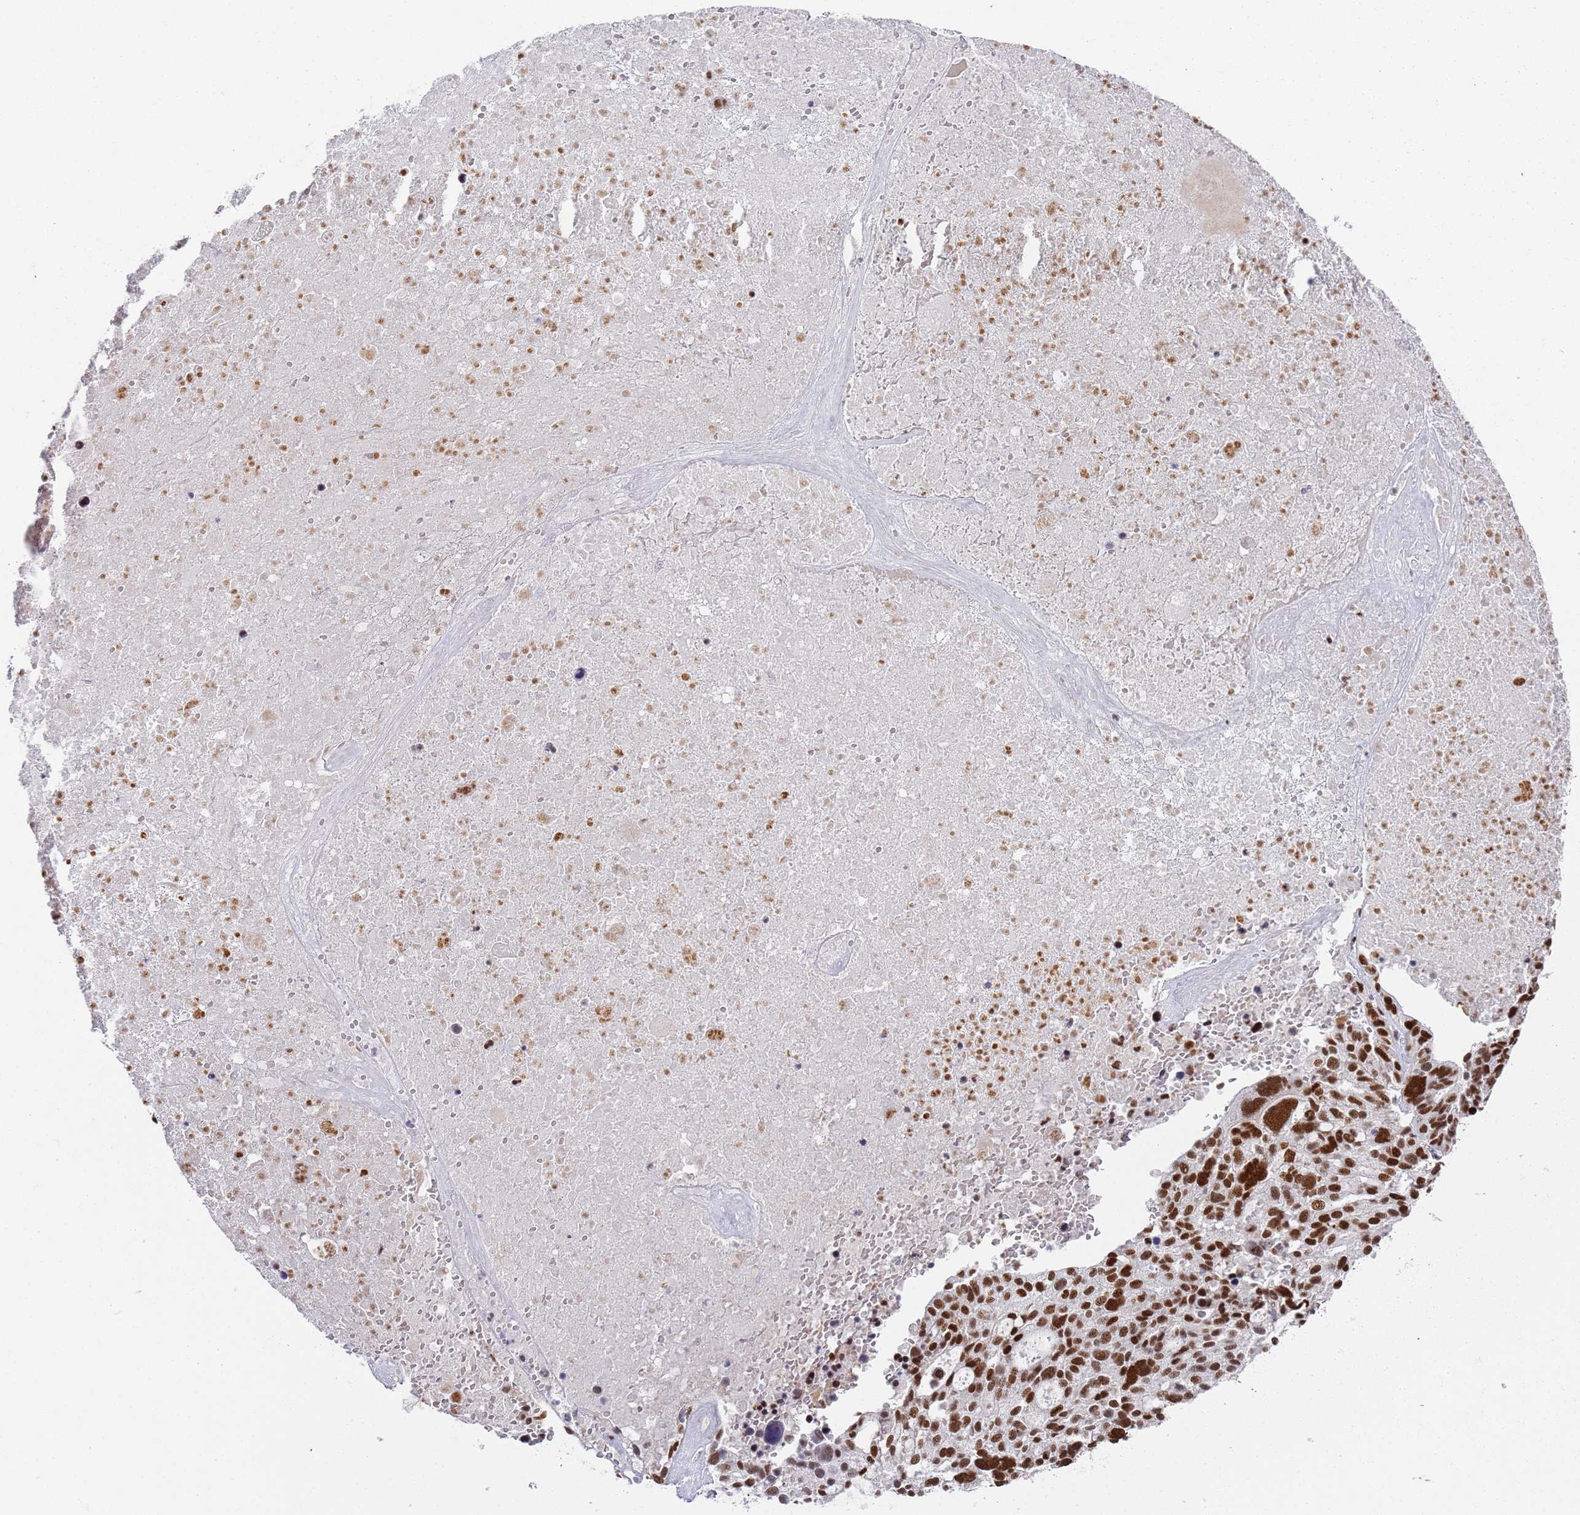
{"staining": {"intensity": "strong", "quantity": ">75%", "location": "nuclear"}, "tissue": "ovarian cancer", "cell_type": "Tumor cells", "image_type": "cancer", "snomed": [{"axis": "morphology", "description": "Cystadenocarcinoma, serous, NOS"}, {"axis": "topography", "description": "Ovary"}], "caption": "Immunohistochemistry (IHC) image of ovarian serous cystadenocarcinoma stained for a protein (brown), which shows high levels of strong nuclear positivity in about >75% of tumor cells.", "gene": "AKAP8L", "patient": {"sex": "female", "age": 59}}